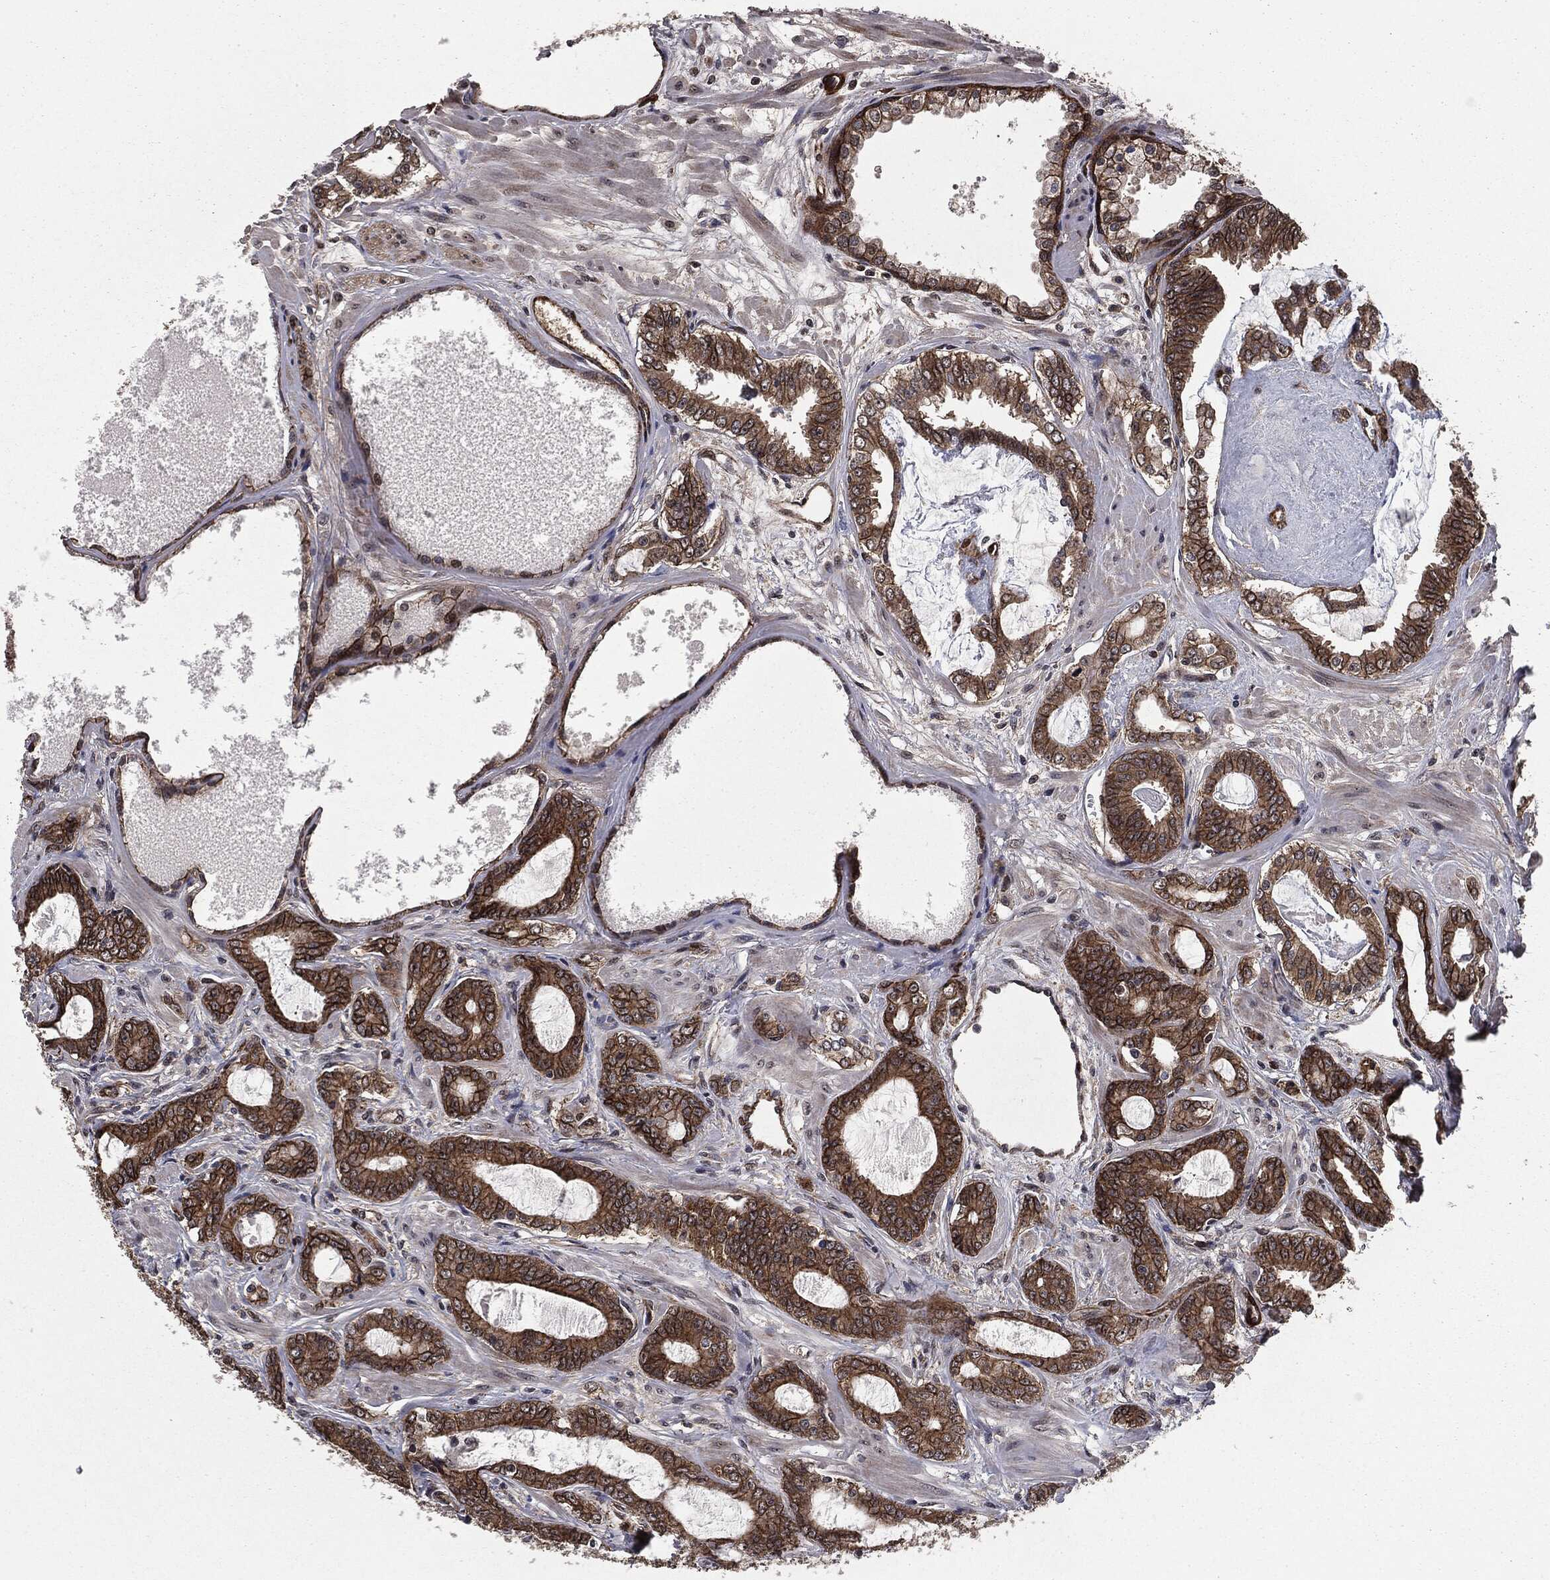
{"staining": {"intensity": "strong", "quantity": ">75%", "location": "cytoplasmic/membranous"}, "tissue": "prostate cancer", "cell_type": "Tumor cells", "image_type": "cancer", "snomed": [{"axis": "morphology", "description": "Adenocarcinoma, NOS"}, {"axis": "topography", "description": "Prostate"}], "caption": "This is an image of immunohistochemistry (IHC) staining of prostate cancer, which shows strong staining in the cytoplasmic/membranous of tumor cells.", "gene": "PTPA", "patient": {"sex": "male", "age": 55}}